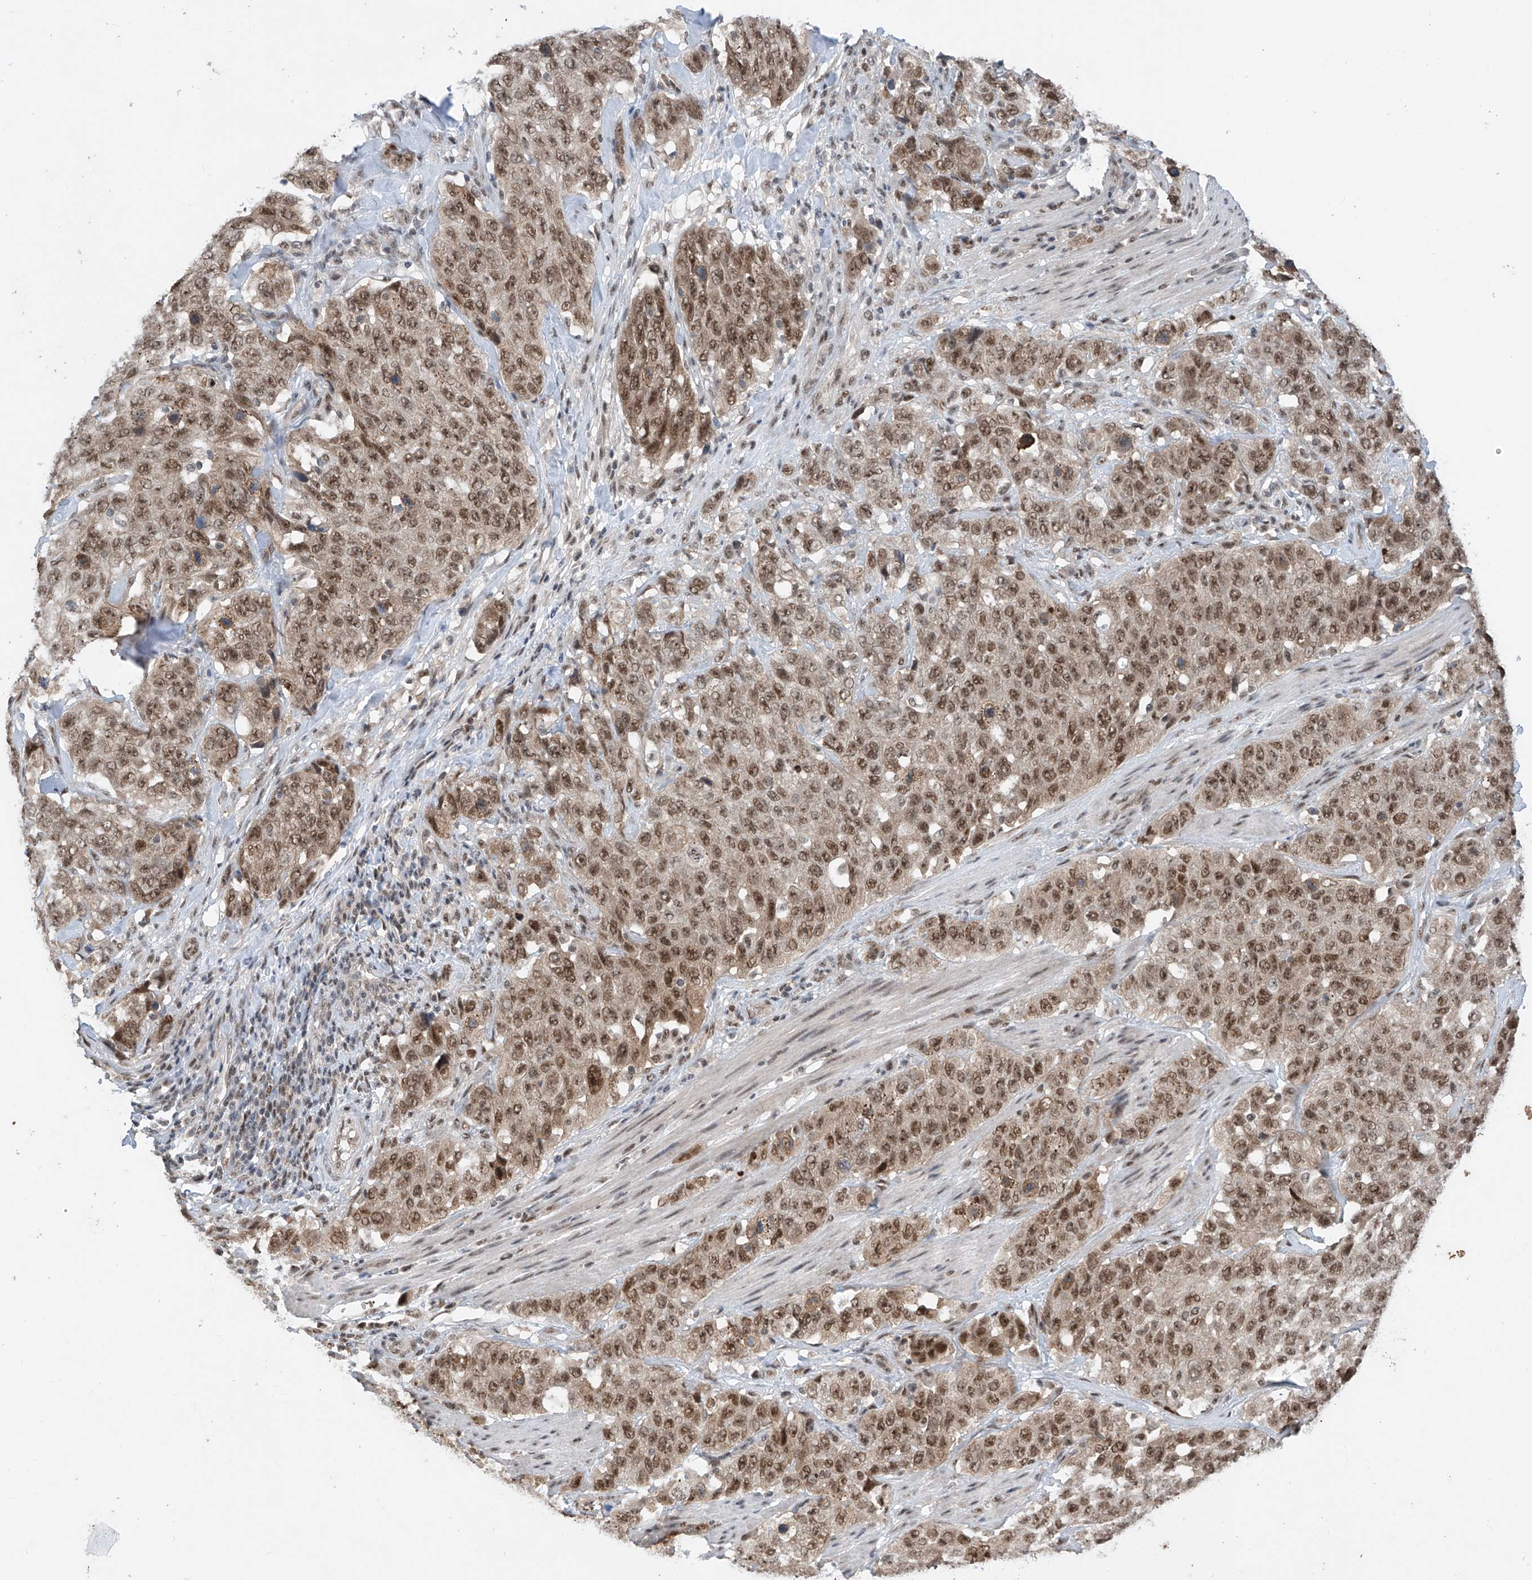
{"staining": {"intensity": "moderate", "quantity": ">75%", "location": "nuclear"}, "tissue": "stomach cancer", "cell_type": "Tumor cells", "image_type": "cancer", "snomed": [{"axis": "morphology", "description": "Adenocarcinoma, NOS"}, {"axis": "topography", "description": "Stomach"}], "caption": "Immunohistochemical staining of human stomach cancer exhibits medium levels of moderate nuclear protein positivity in about >75% of tumor cells. (Brightfield microscopy of DAB IHC at high magnification).", "gene": "RPAIN", "patient": {"sex": "male", "age": 48}}